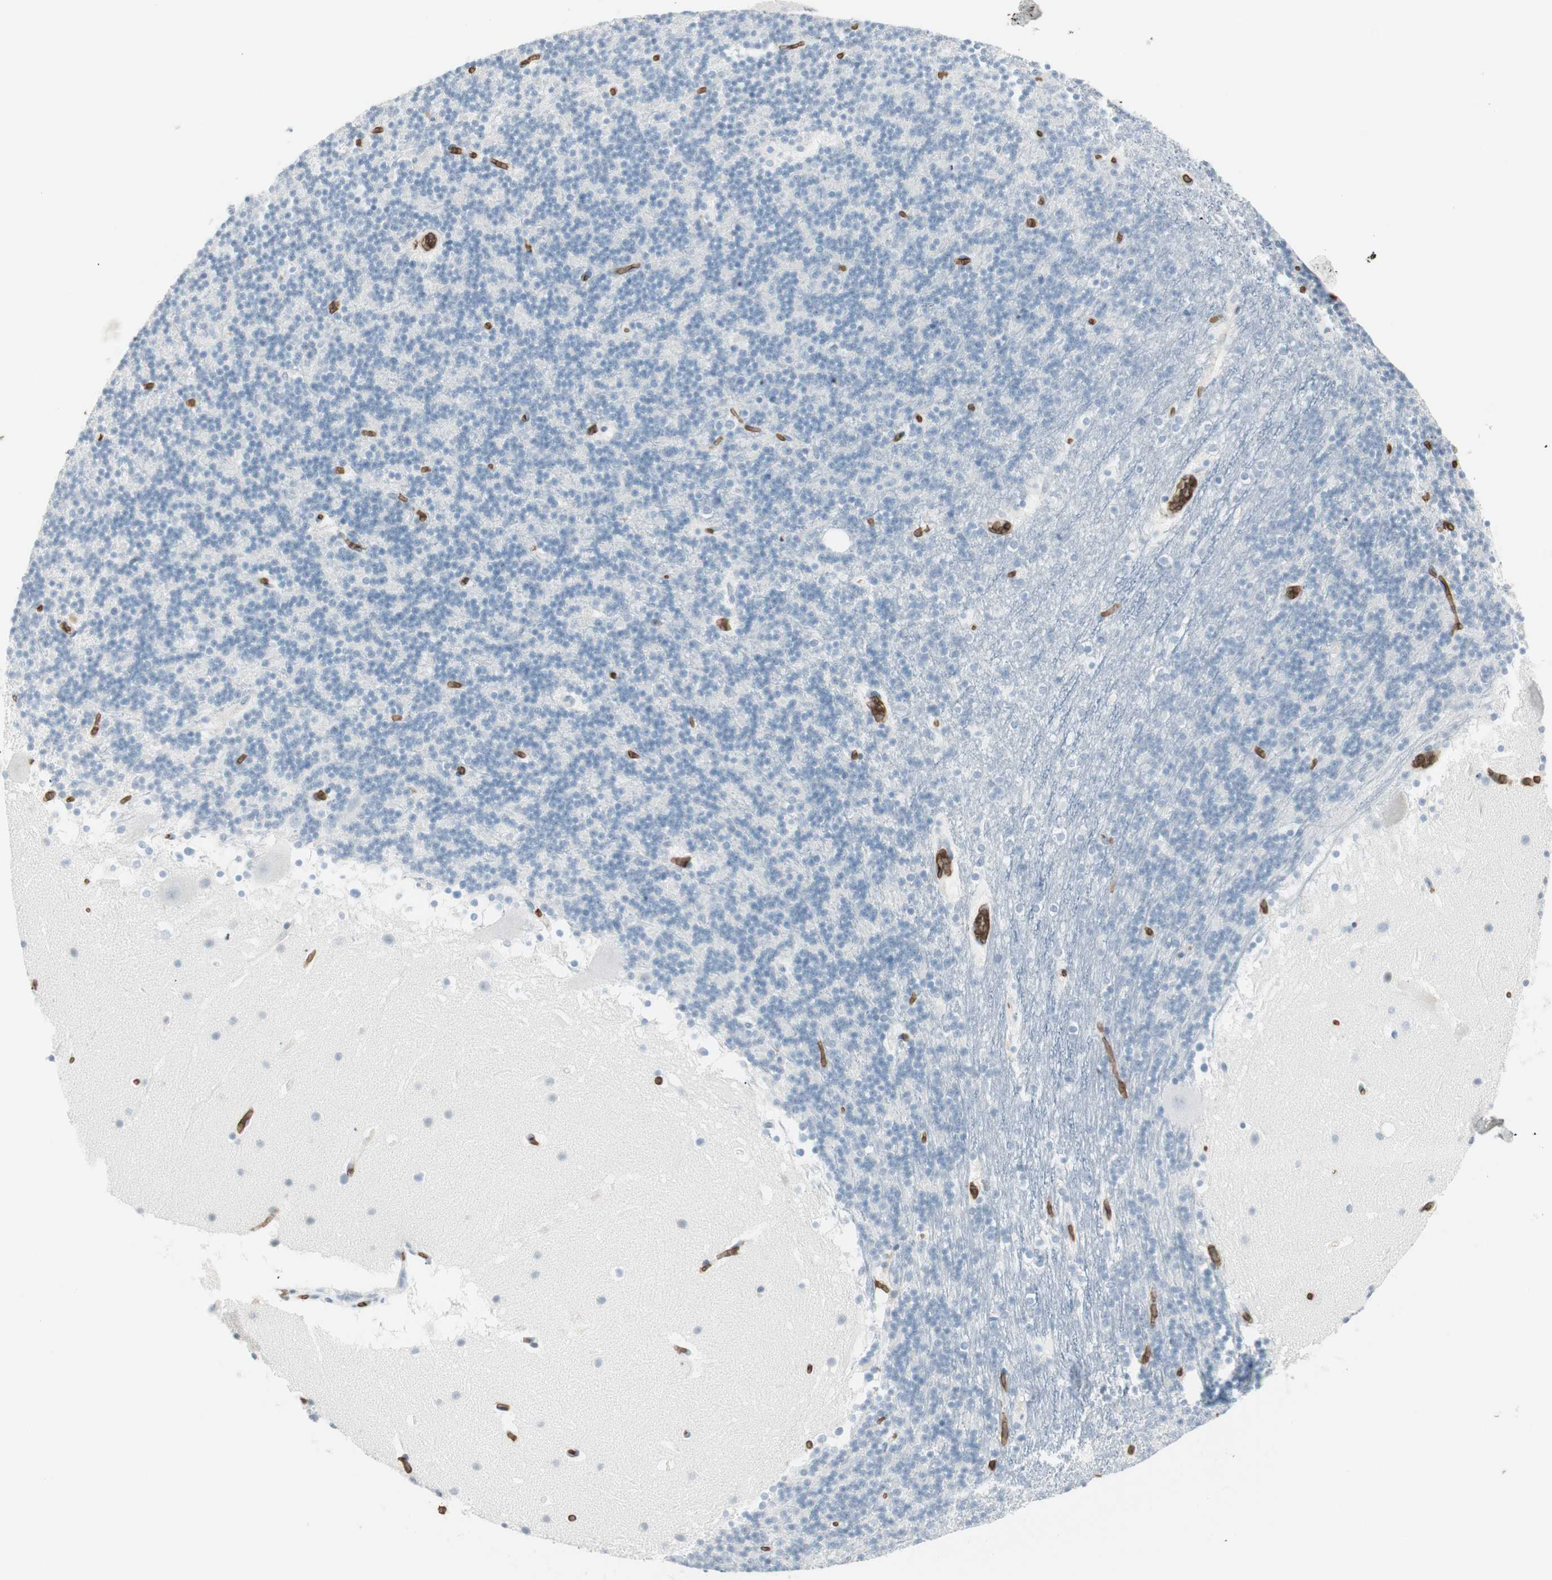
{"staining": {"intensity": "negative", "quantity": "none", "location": "none"}, "tissue": "cerebellum", "cell_type": "Cells in granular layer", "image_type": "normal", "snomed": [{"axis": "morphology", "description": "Normal tissue, NOS"}, {"axis": "topography", "description": "Cerebellum"}], "caption": "A photomicrograph of human cerebellum is negative for staining in cells in granular layer. (Immunohistochemistry, brightfield microscopy, high magnification).", "gene": "MAP4K1", "patient": {"sex": "male", "age": 45}}